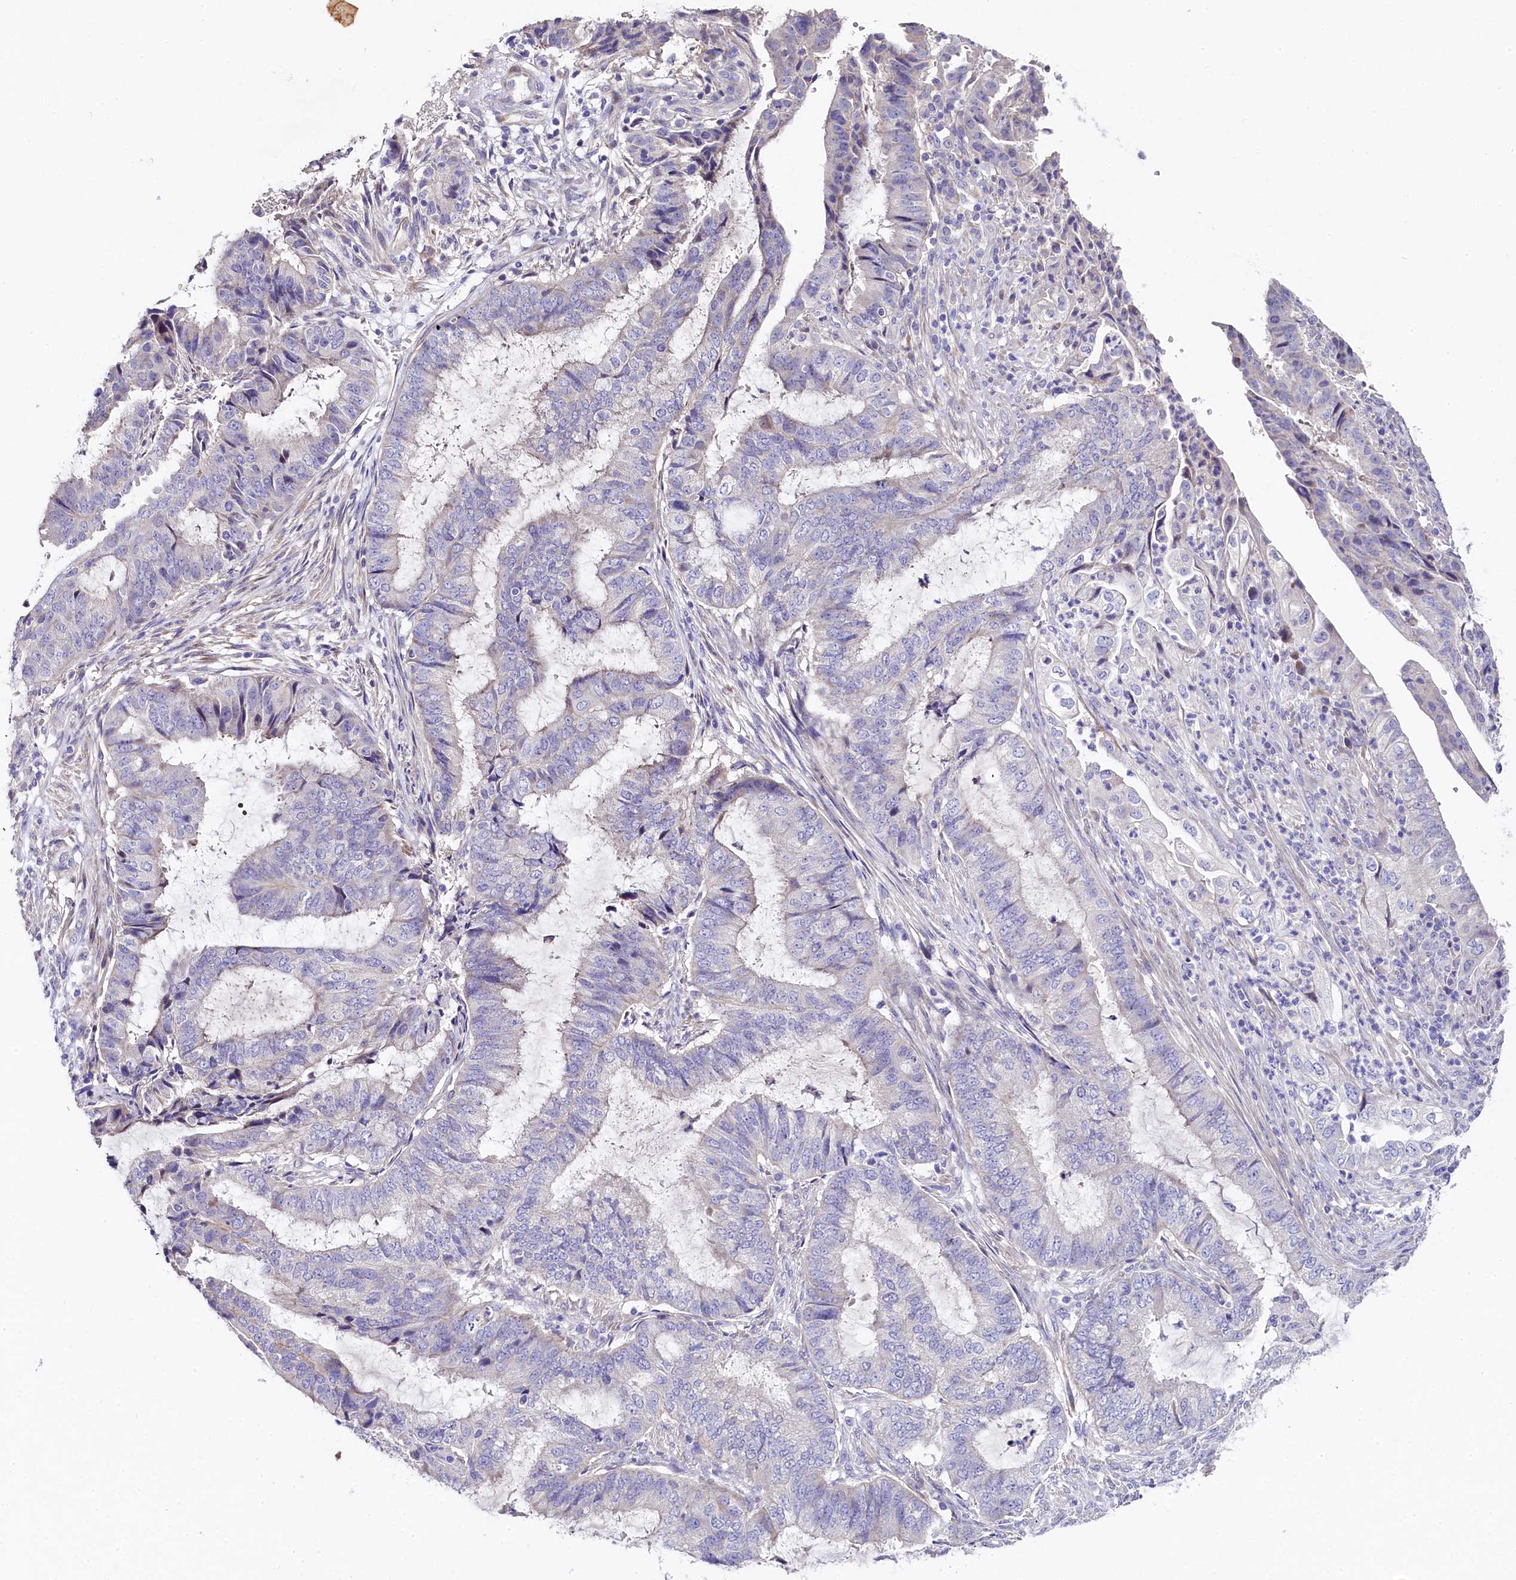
{"staining": {"intensity": "negative", "quantity": "none", "location": "none"}, "tissue": "endometrial cancer", "cell_type": "Tumor cells", "image_type": "cancer", "snomed": [{"axis": "morphology", "description": "Adenocarcinoma, NOS"}, {"axis": "topography", "description": "Endometrium"}], "caption": "IHC histopathology image of endometrial cancer stained for a protein (brown), which reveals no positivity in tumor cells.", "gene": "FXYD6", "patient": {"sex": "female", "age": 51}}